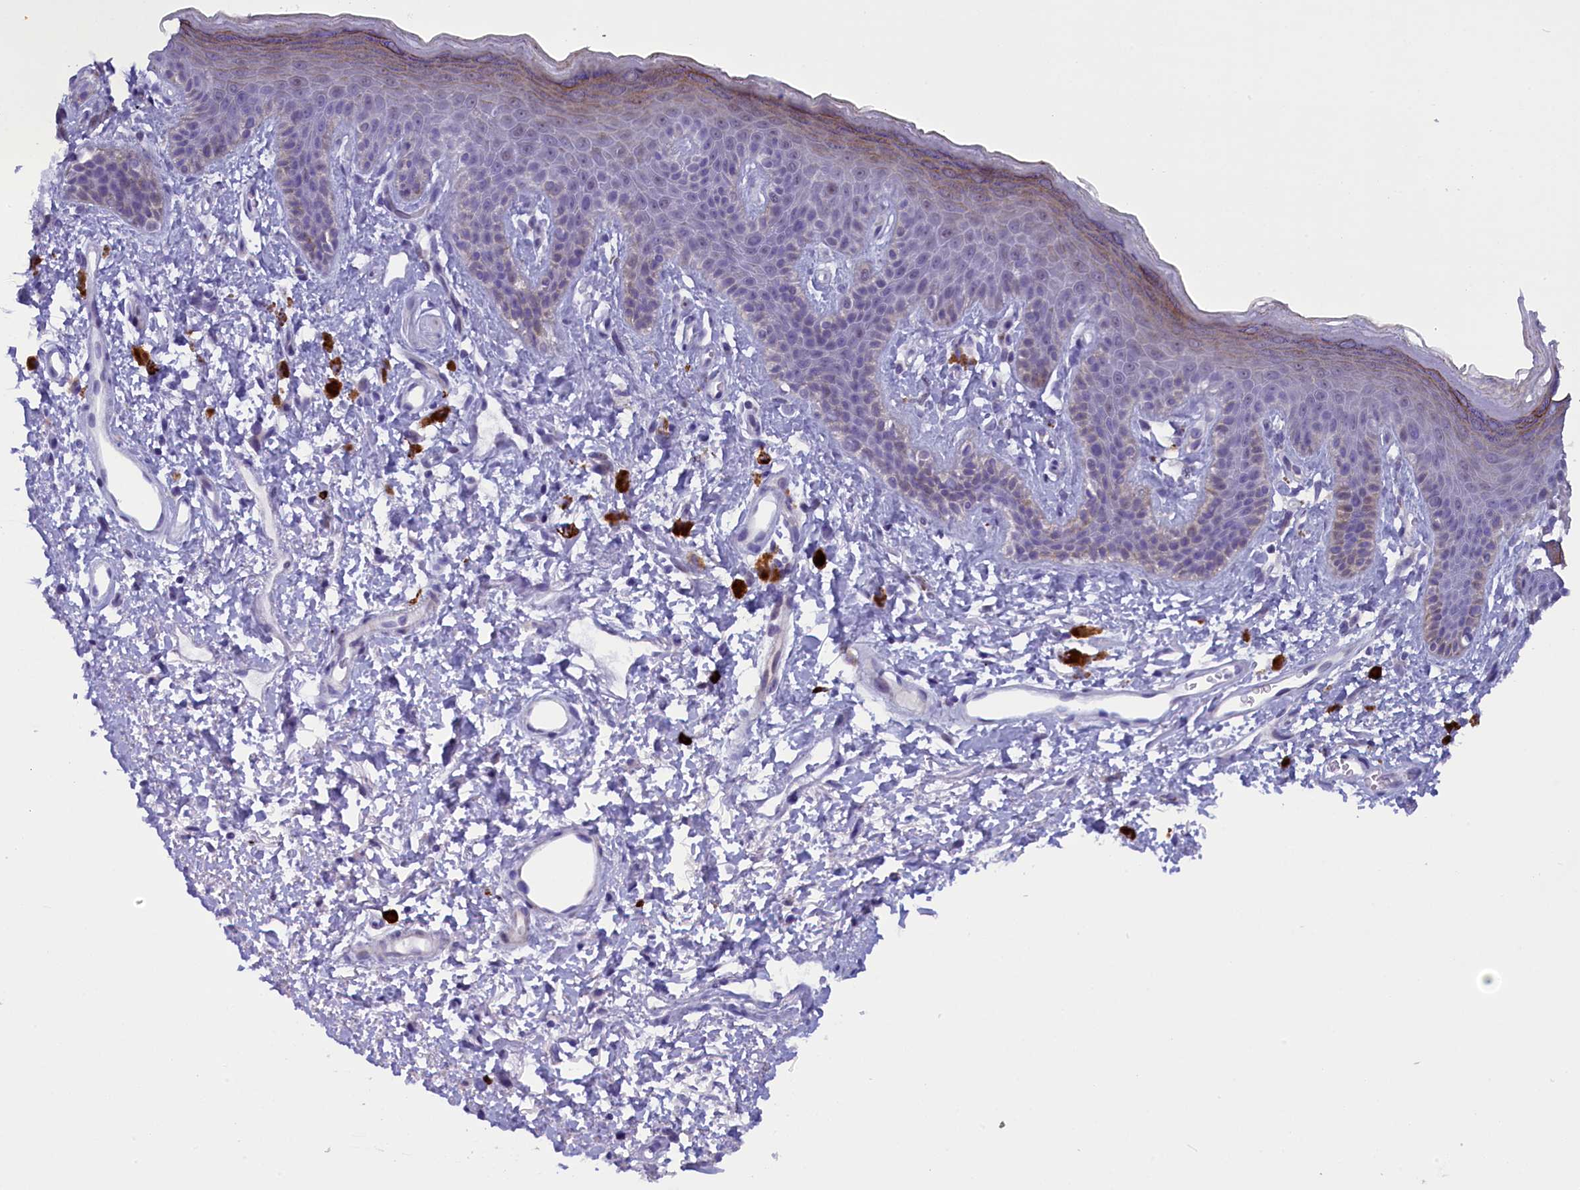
{"staining": {"intensity": "weak", "quantity": "<25%", "location": "cytoplasmic/membranous"}, "tissue": "skin", "cell_type": "Epidermal cells", "image_type": "normal", "snomed": [{"axis": "morphology", "description": "Normal tissue, NOS"}, {"axis": "topography", "description": "Anal"}], "caption": "The micrograph reveals no significant staining in epidermal cells of skin.", "gene": "RTTN", "patient": {"sex": "female", "age": 46}}